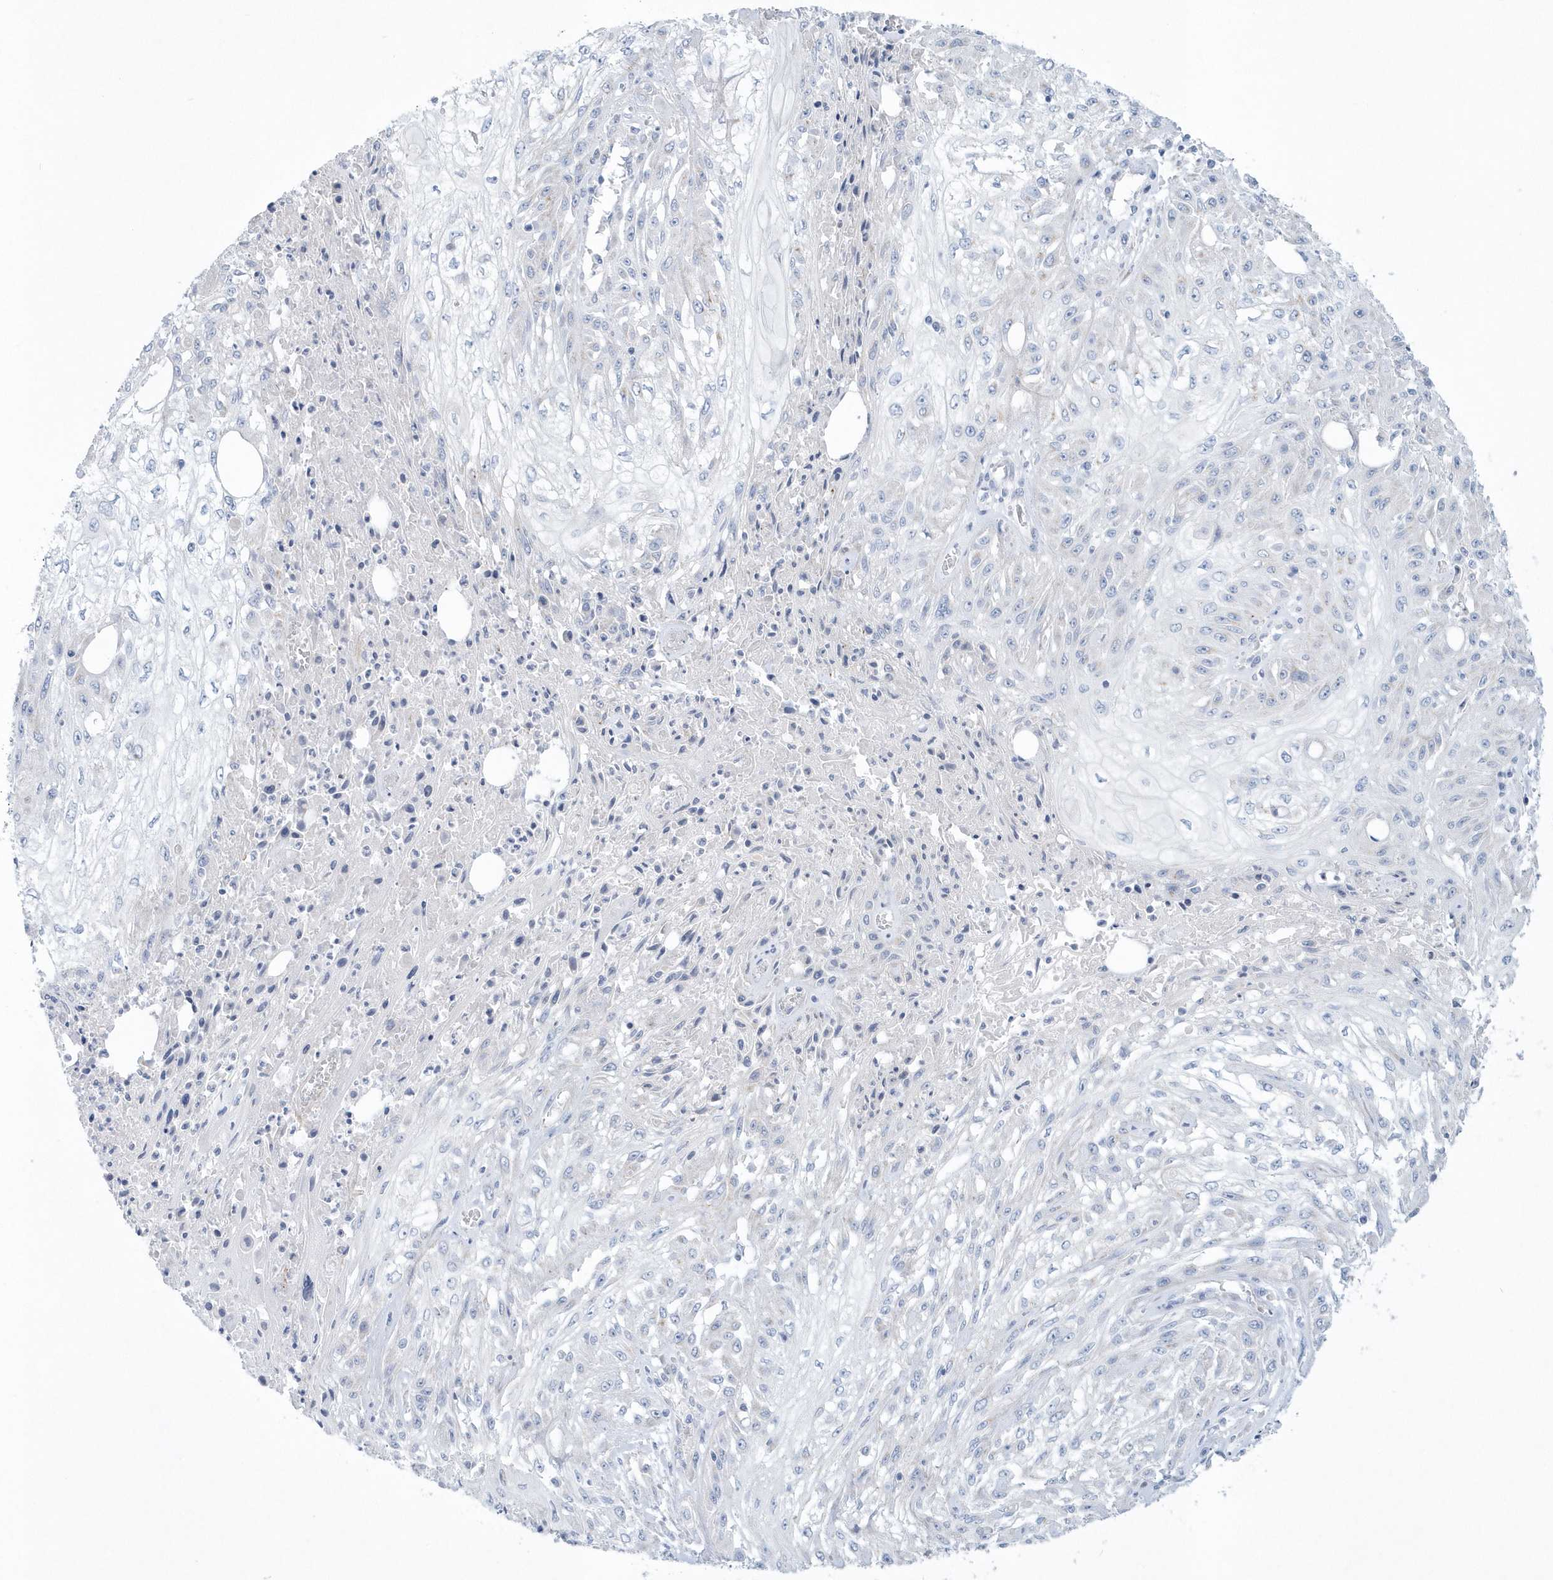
{"staining": {"intensity": "negative", "quantity": "none", "location": "none"}, "tissue": "skin cancer", "cell_type": "Tumor cells", "image_type": "cancer", "snomed": [{"axis": "morphology", "description": "Squamous cell carcinoma, NOS"}, {"axis": "morphology", "description": "Squamous cell carcinoma, metastatic, NOS"}, {"axis": "topography", "description": "Skin"}, {"axis": "topography", "description": "Lymph node"}], "caption": "Protein analysis of skin cancer (squamous cell carcinoma) displays no significant staining in tumor cells. The staining is performed using DAB brown chromogen with nuclei counter-stained in using hematoxylin.", "gene": "SPATA18", "patient": {"sex": "male", "age": 75}}